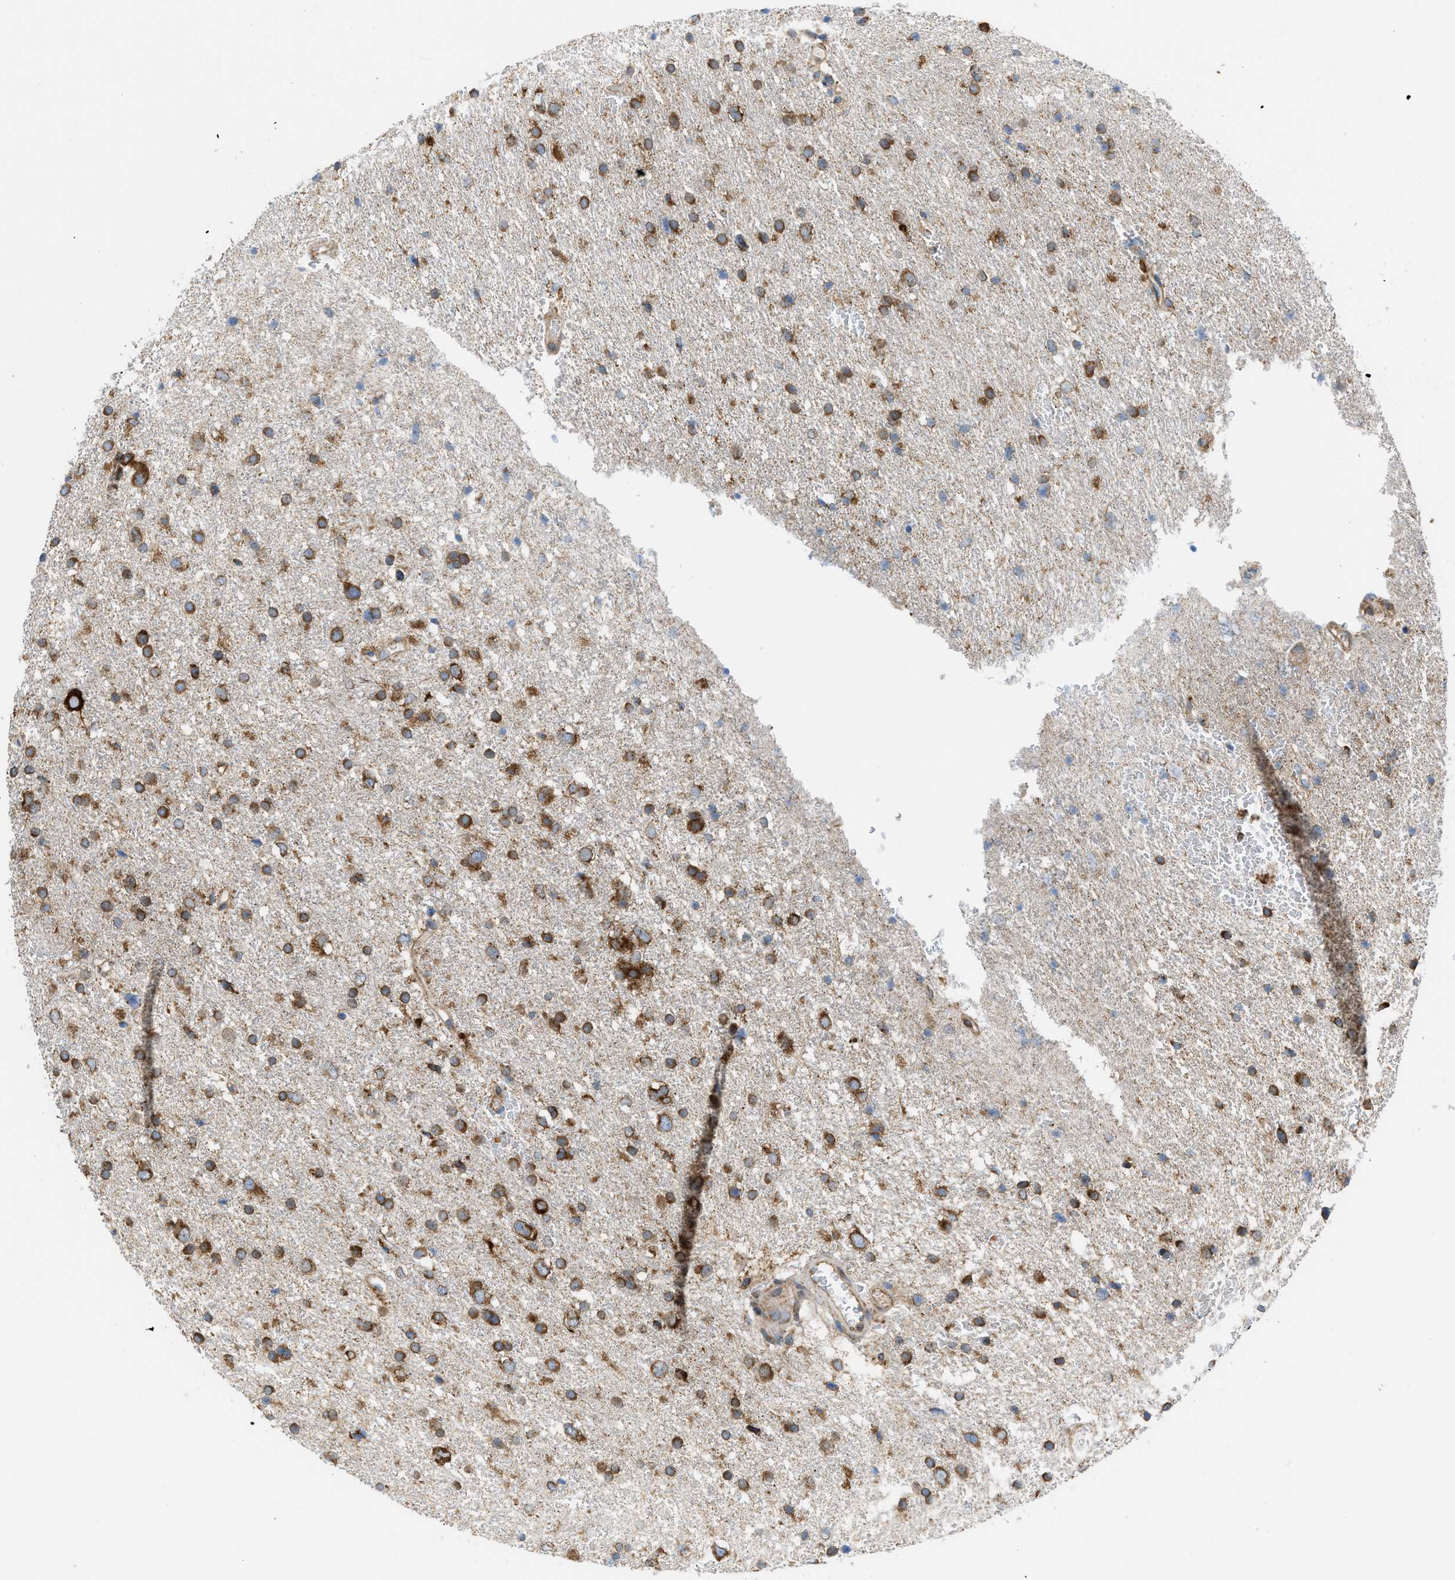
{"staining": {"intensity": "moderate", "quantity": ">75%", "location": "cytoplasmic/membranous"}, "tissue": "glioma", "cell_type": "Tumor cells", "image_type": "cancer", "snomed": [{"axis": "morphology", "description": "Glioma, malignant, Low grade"}, {"axis": "topography", "description": "Brain"}], "caption": "IHC (DAB) staining of glioma demonstrates moderate cytoplasmic/membranous protein positivity in about >75% of tumor cells. (DAB = brown stain, brightfield microscopy at high magnification).", "gene": "GPAT4", "patient": {"sex": "female", "age": 37}}